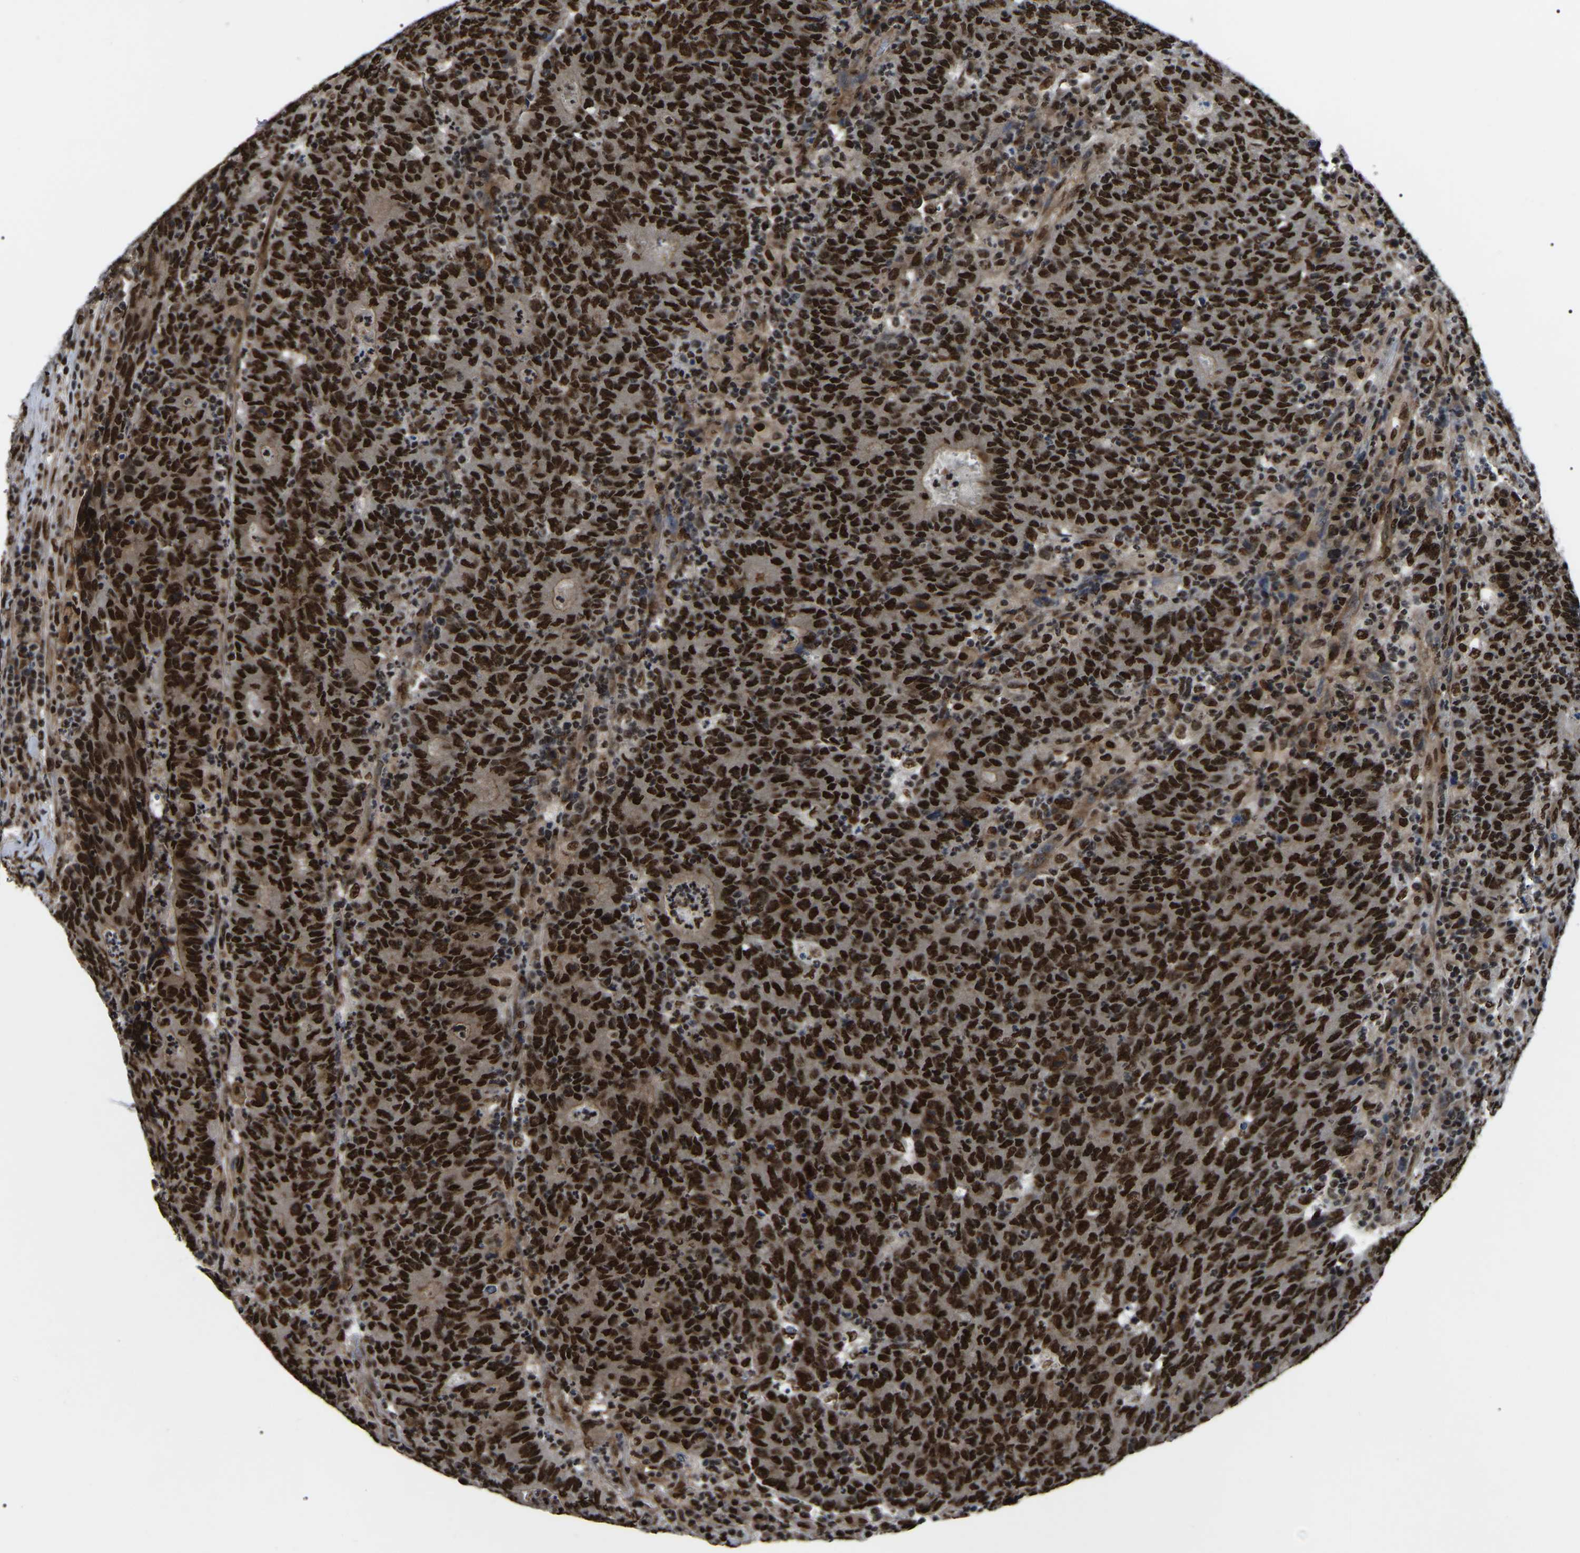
{"staining": {"intensity": "strong", "quantity": ">75%", "location": "nuclear"}, "tissue": "colorectal cancer", "cell_type": "Tumor cells", "image_type": "cancer", "snomed": [{"axis": "morphology", "description": "Adenocarcinoma, NOS"}, {"axis": "topography", "description": "Colon"}], "caption": "Adenocarcinoma (colorectal) stained with a brown dye displays strong nuclear positive positivity in about >75% of tumor cells.", "gene": "TRIM35", "patient": {"sex": "female", "age": 75}}